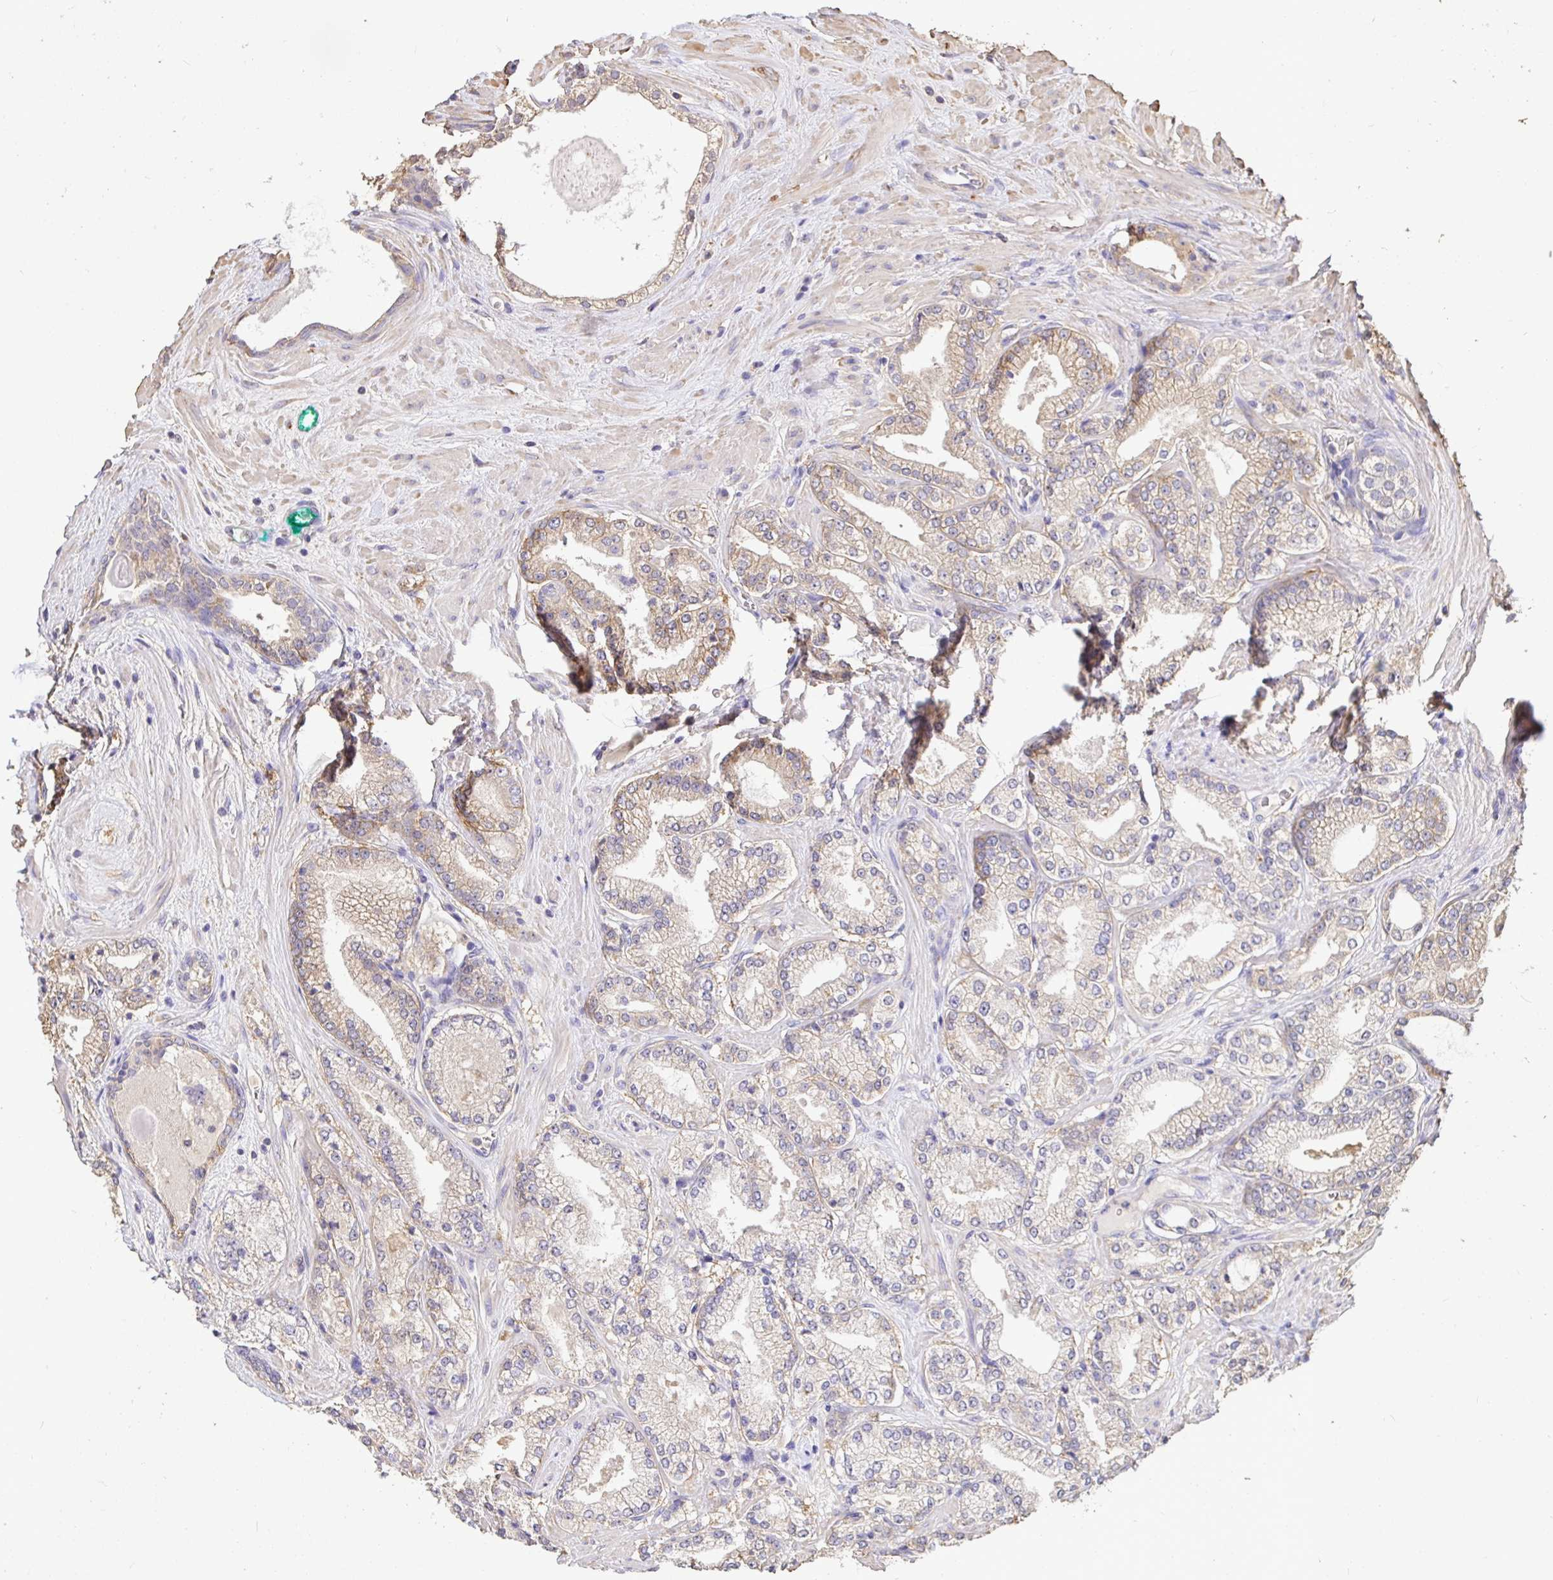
{"staining": {"intensity": "weak", "quantity": "25%-75%", "location": "cytoplasmic/membranous"}, "tissue": "prostate cancer", "cell_type": "Tumor cells", "image_type": "cancer", "snomed": [{"axis": "morphology", "description": "Adenocarcinoma, High grade"}, {"axis": "topography", "description": "Prostate"}], "caption": "Immunohistochemical staining of high-grade adenocarcinoma (prostate) exhibits weak cytoplasmic/membranous protein positivity in approximately 25%-75% of tumor cells.", "gene": "MAPK8IP3", "patient": {"sex": "male", "age": 63}}